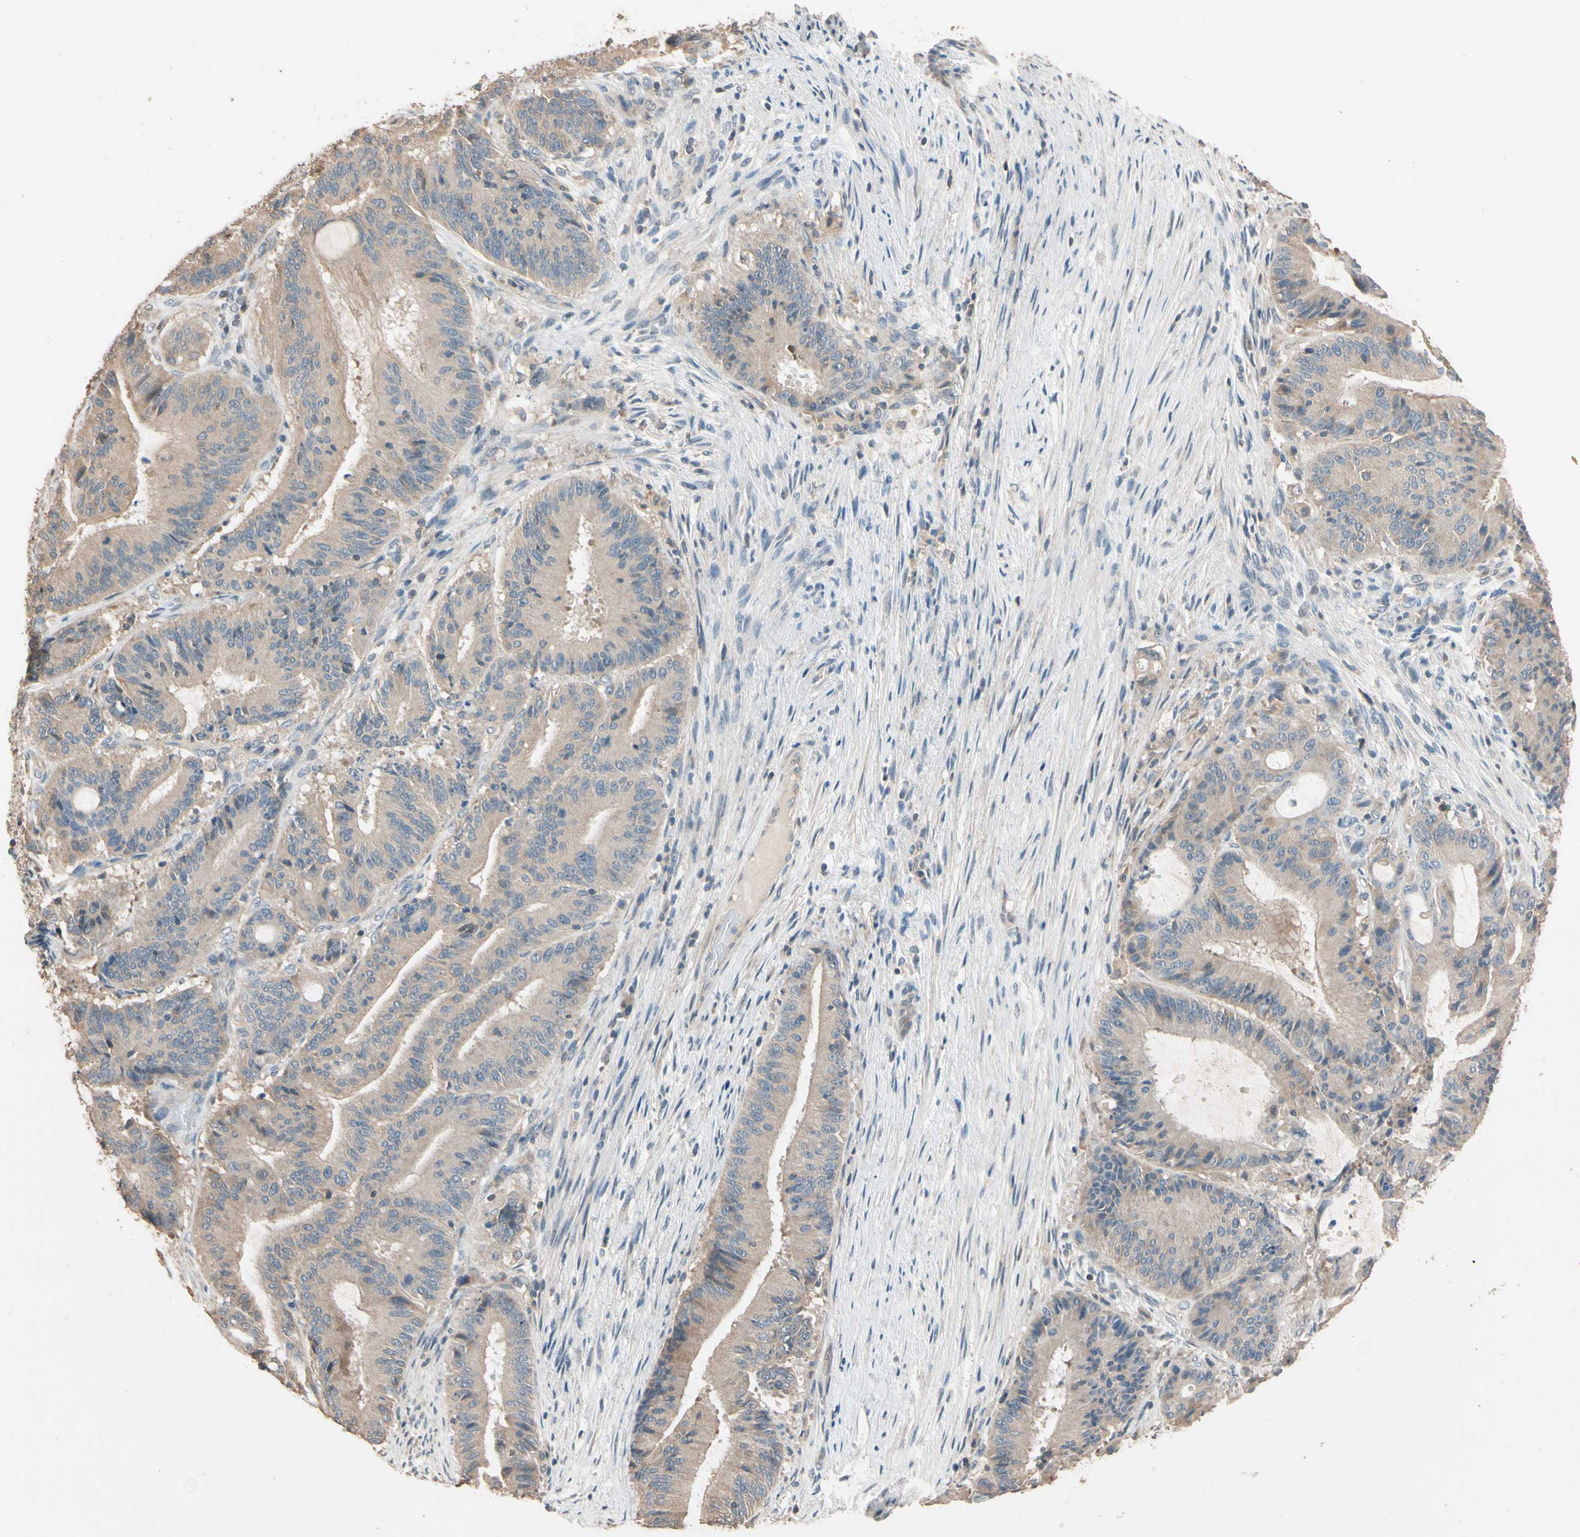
{"staining": {"intensity": "weak", "quantity": ">75%", "location": "cytoplasmic/membranous"}, "tissue": "liver cancer", "cell_type": "Tumor cells", "image_type": "cancer", "snomed": [{"axis": "morphology", "description": "Cholangiocarcinoma"}, {"axis": "topography", "description": "Liver"}], "caption": "There is low levels of weak cytoplasmic/membranous positivity in tumor cells of liver cancer, as demonstrated by immunohistochemical staining (brown color).", "gene": "MAP3K7", "patient": {"sex": "female", "age": 73}}